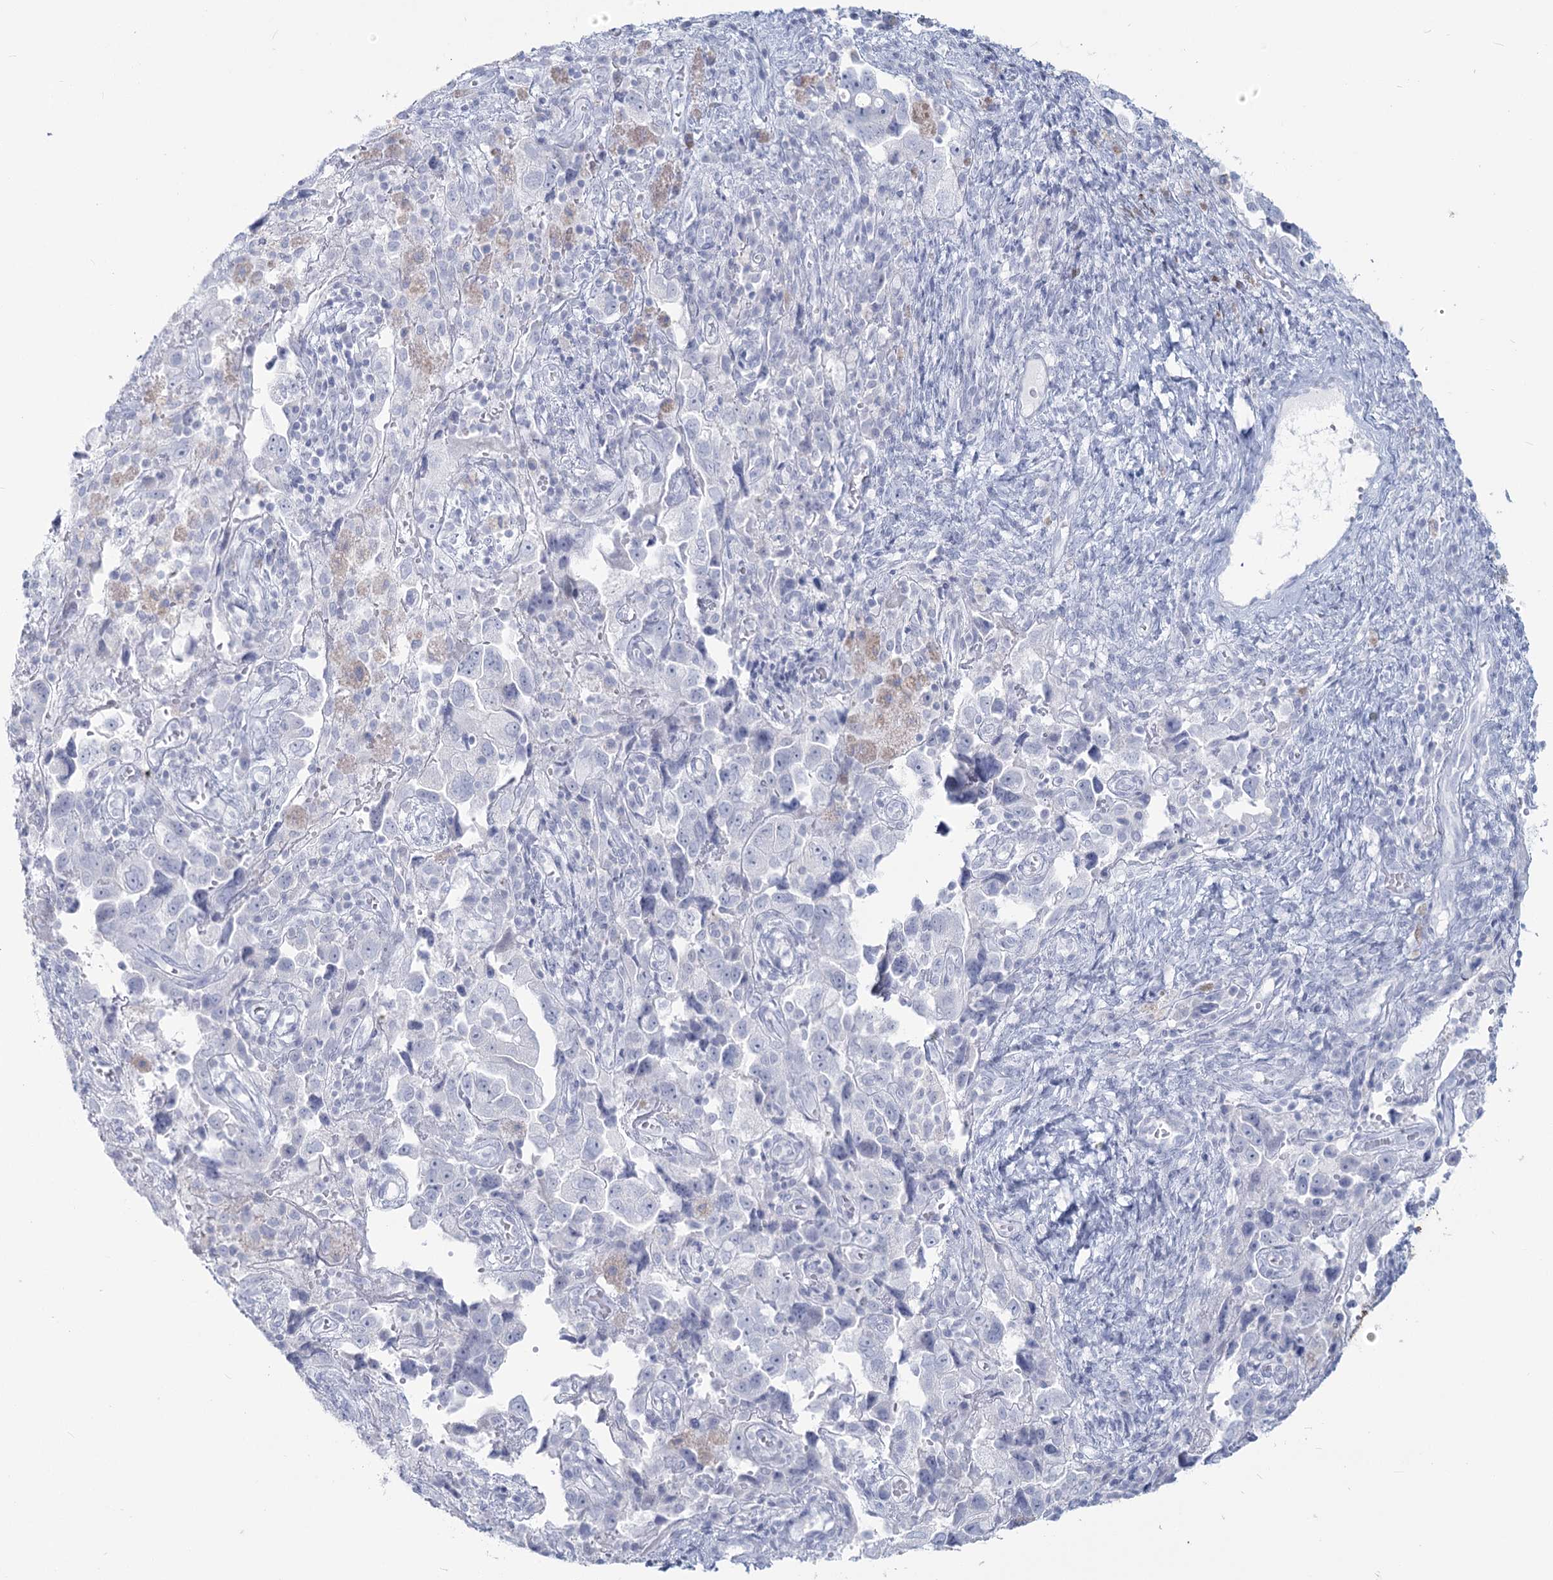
{"staining": {"intensity": "negative", "quantity": "none", "location": "none"}, "tissue": "ovarian cancer", "cell_type": "Tumor cells", "image_type": "cancer", "snomed": [{"axis": "morphology", "description": "Carcinoma, NOS"}, {"axis": "morphology", "description": "Cystadenocarcinoma, serous, NOS"}, {"axis": "topography", "description": "Ovary"}], "caption": "DAB immunohistochemical staining of ovarian cancer exhibits no significant expression in tumor cells.", "gene": "SLC6A19", "patient": {"sex": "female", "age": 69}}